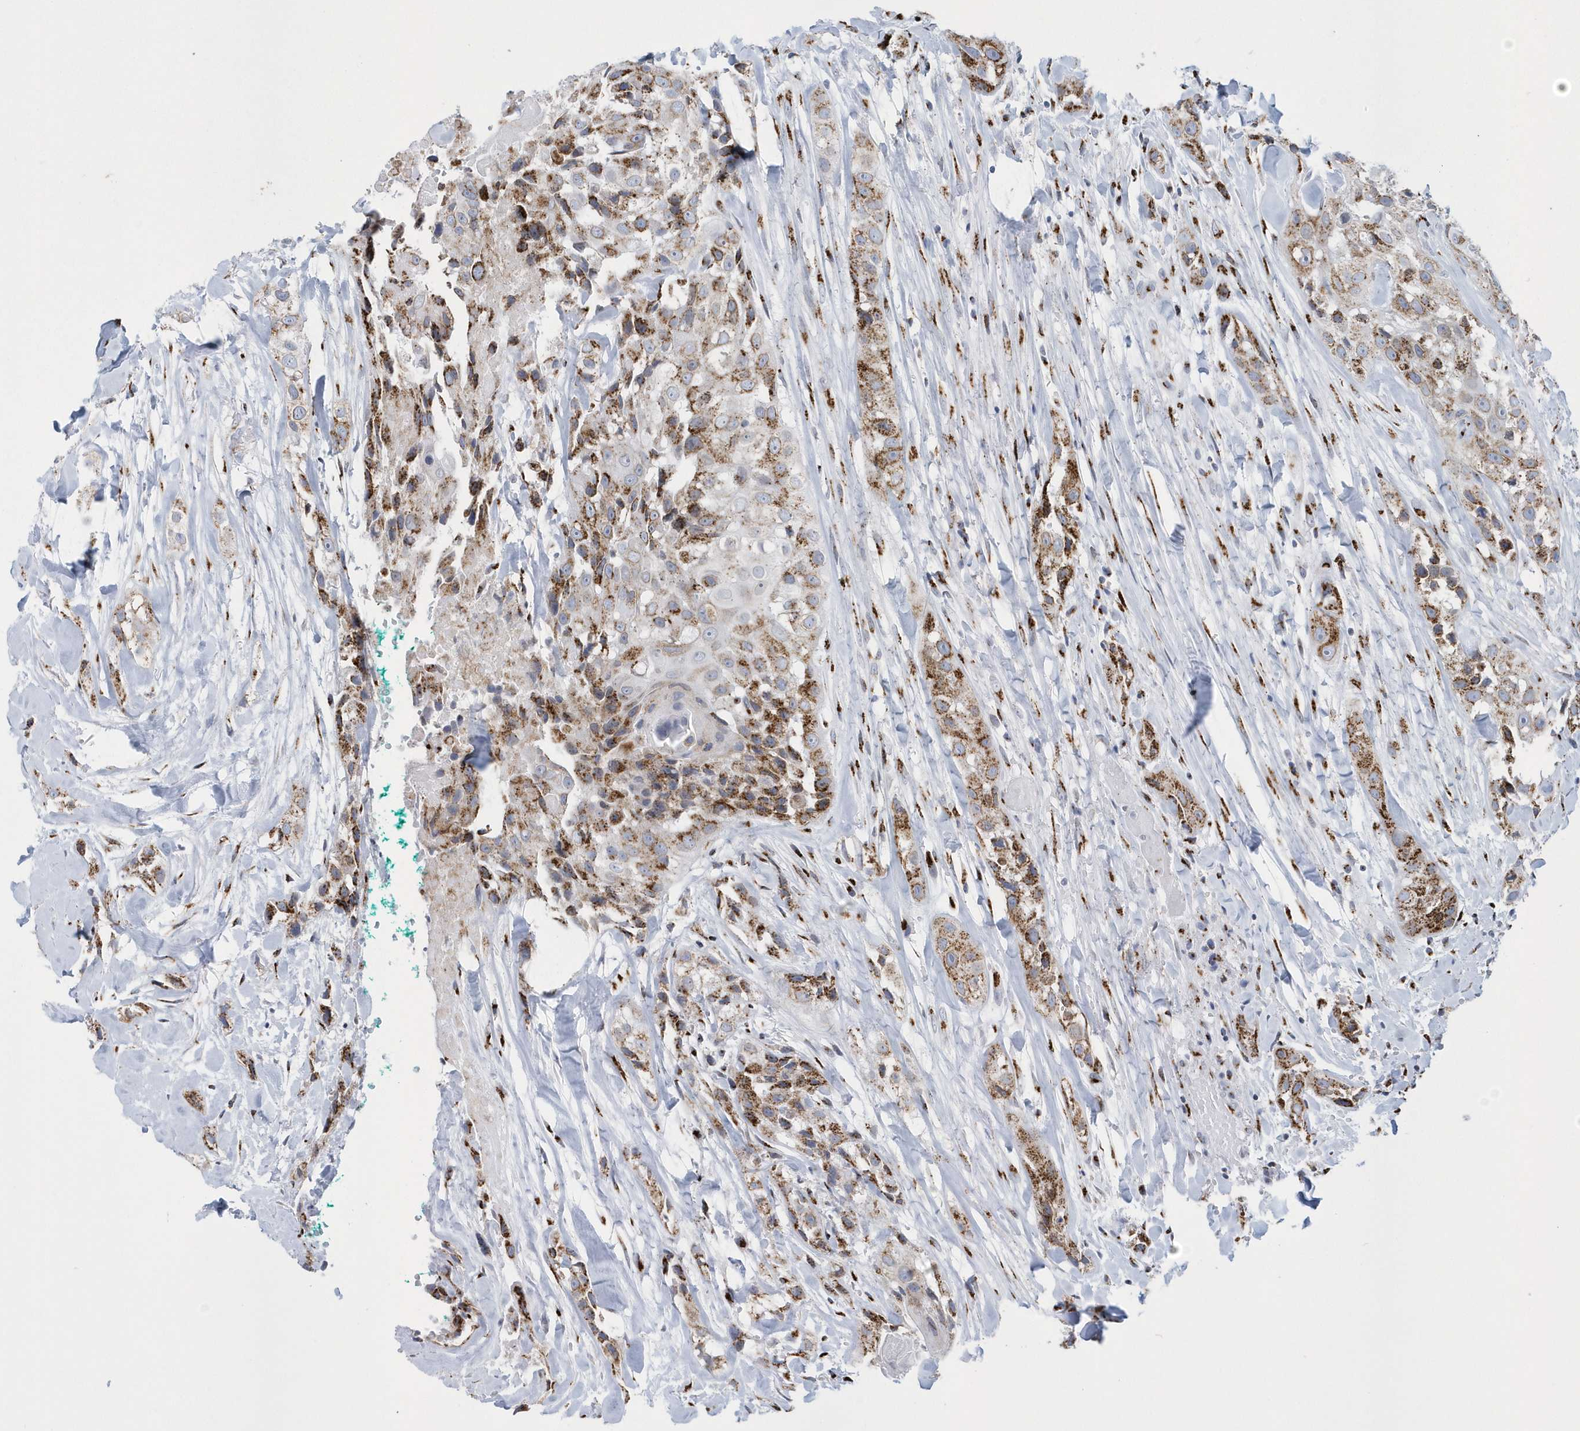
{"staining": {"intensity": "moderate", "quantity": ">75%", "location": "cytoplasmic/membranous"}, "tissue": "head and neck cancer", "cell_type": "Tumor cells", "image_type": "cancer", "snomed": [{"axis": "morphology", "description": "Normal tissue, NOS"}, {"axis": "morphology", "description": "Squamous cell carcinoma, NOS"}, {"axis": "topography", "description": "Skeletal muscle"}, {"axis": "topography", "description": "Head-Neck"}], "caption": "A high-resolution image shows immunohistochemistry staining of head and neck cancer (squamous cell carcinoma), which shows moderate cytoplasmic/membranous staining in approximately >75% of tumor cells. (DAB (3,3'-diaminobenzidine) = brown stain, brightfield microscopy at high magnification).", "gene": "SLX9", "patient": {"sex": "male", "age": 51}}